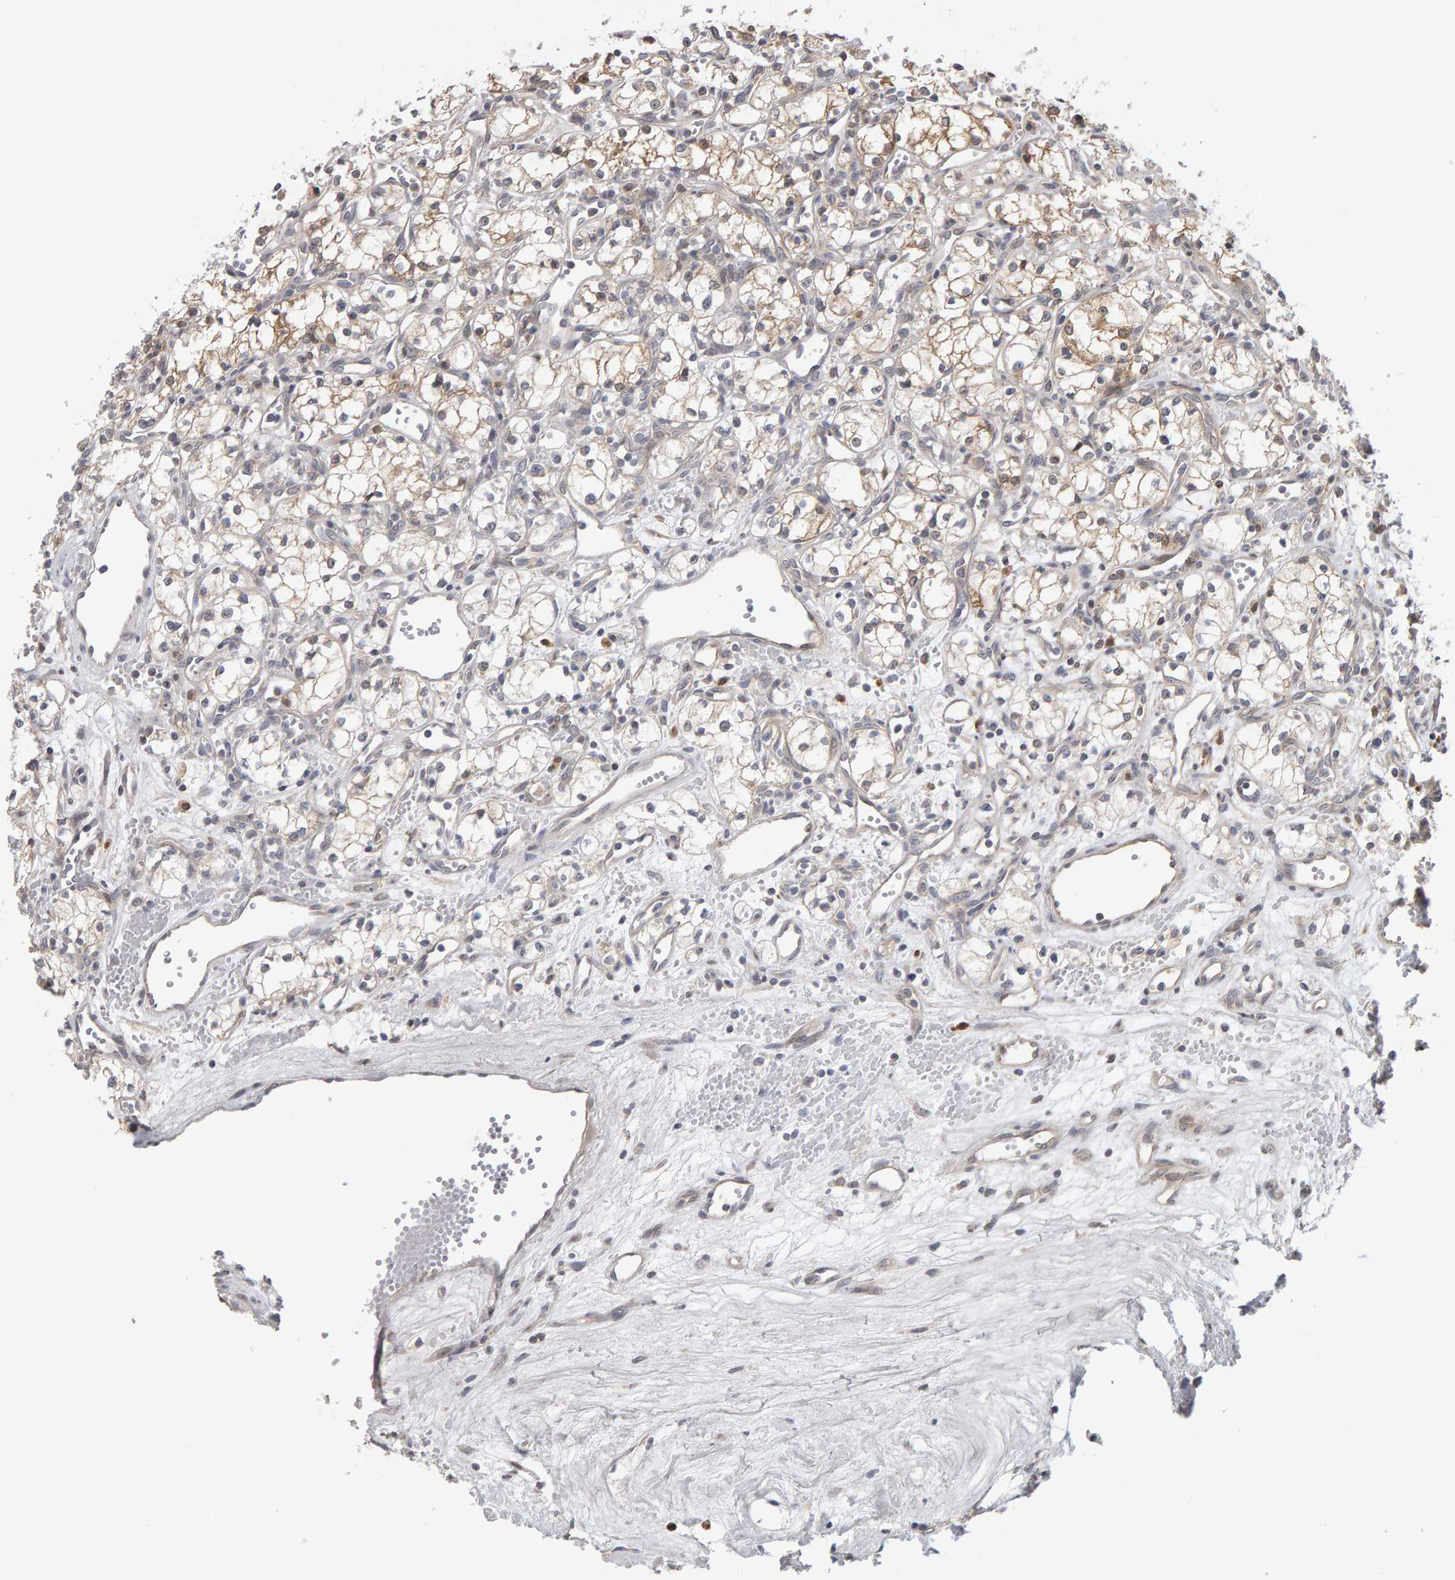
{"staining": {"intensity": "moderate", "quantity": "<25%", "location": "cytoplasmic/membranous"}, "tissue": "renal cancer", "cell_type": "Tumor cells", "image_type": "cancer", "snomed": [{"axis": "morphology", "description": "Adenocarcinoma, NOS"}, {"axis": "topography", "description": "Kidney"}], "caption": "Renal adenocarcinoma stained with a protein marker demonstrates moderate staining in tumor cells.", "gene": "MSRA", "patient": {"sex": "male", "age": 59}}